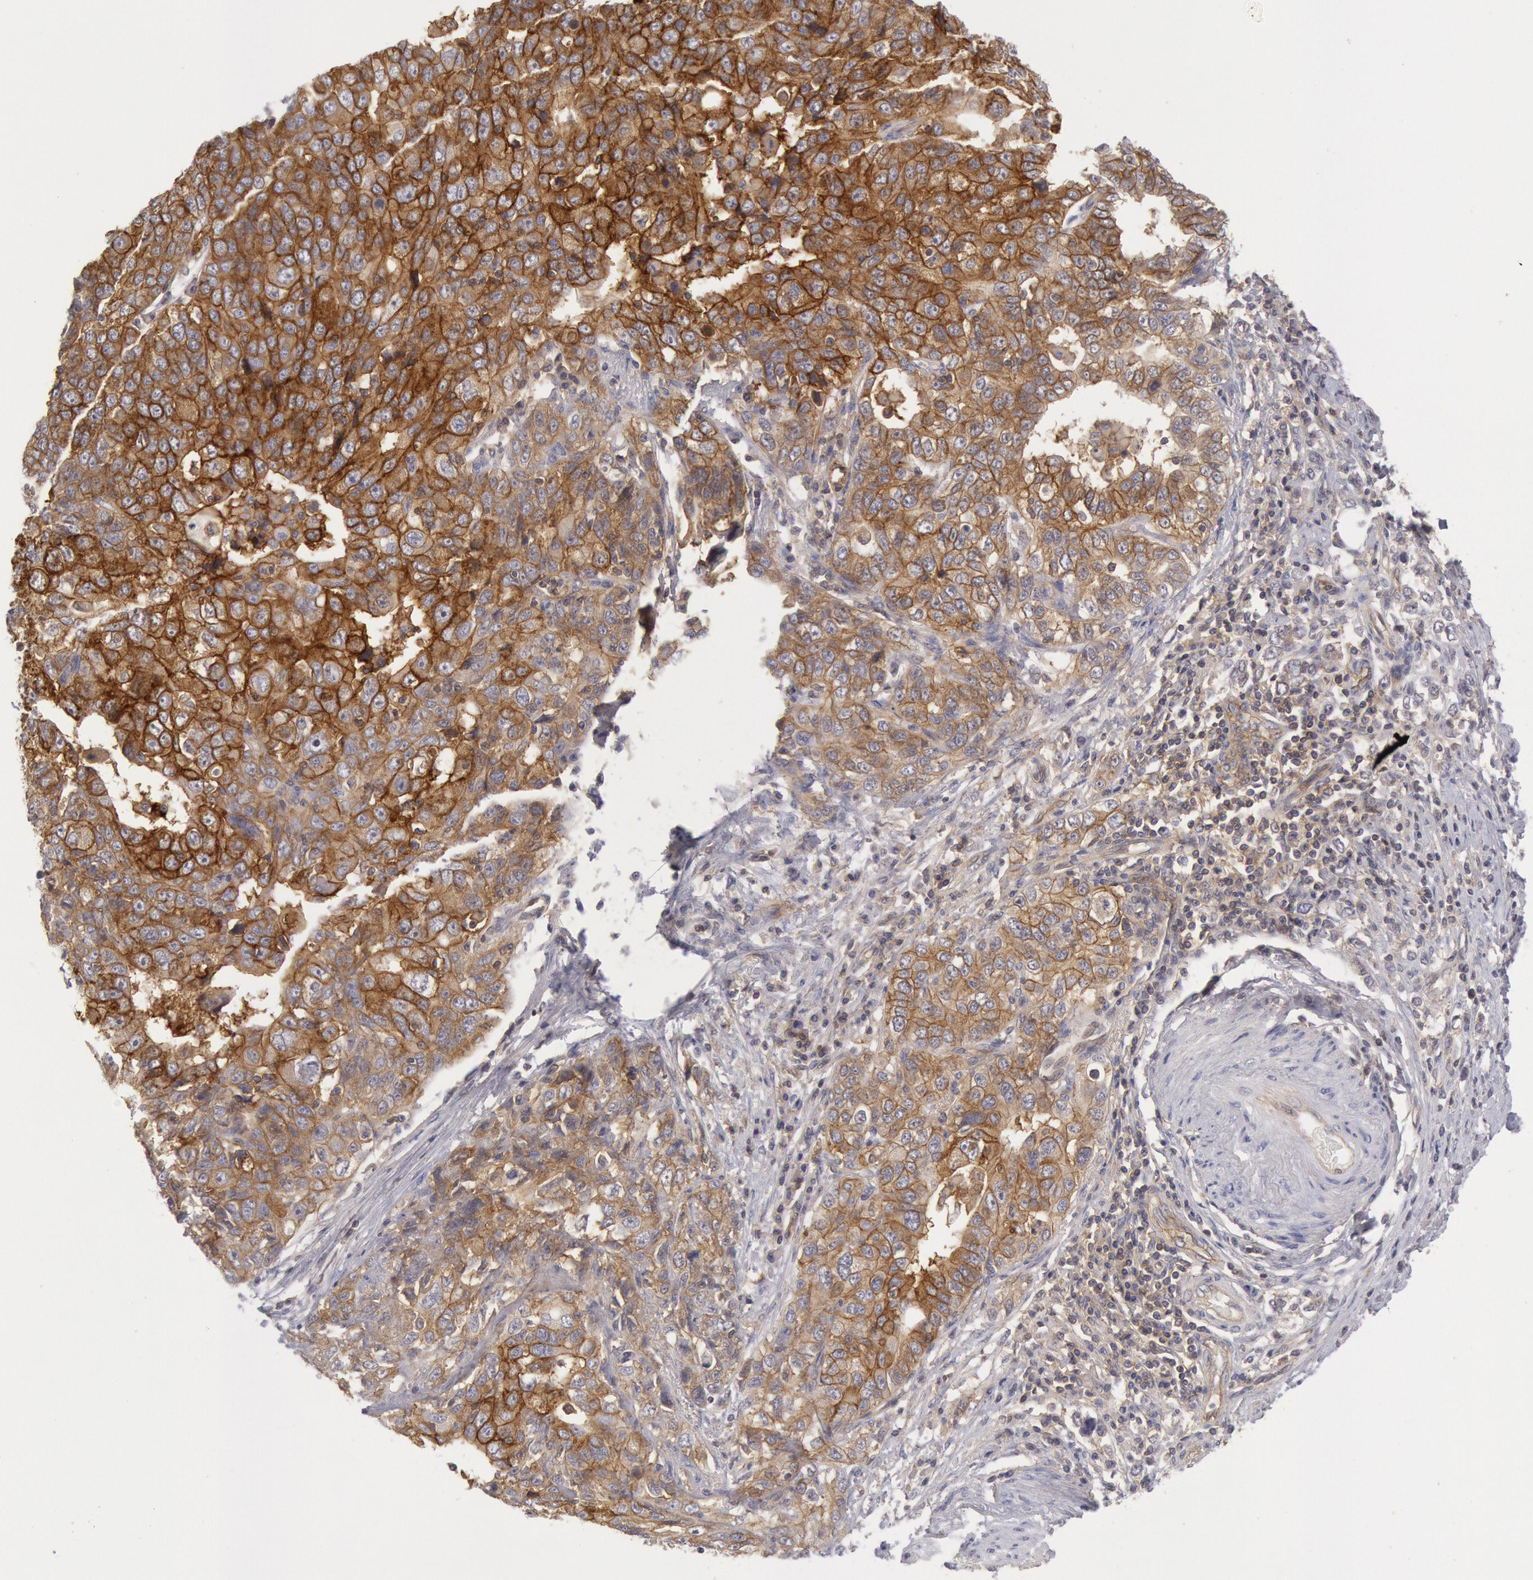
{"staining": {"intensity": "moderate", "quantity": ">75%", "location": "cytoplasmic/membranous"}, "tissue": "stomach cancer", "cell_type": "Tumor cells", "image_type": "cancer", "snomed": [{"axis": "morphology", "description": "Adenocarcinoma, NOS"}, {"axis": "topography", "description": "Stomach, upper"}], "caption": "Tumor cells demonstrate medium levels of moderate cytoplasmic/membranous staining in about >75% of cells in stomach cancer (adenocarcinoma).", "gene": "STX4", "patient": {"sex": "male", "age": 76}}